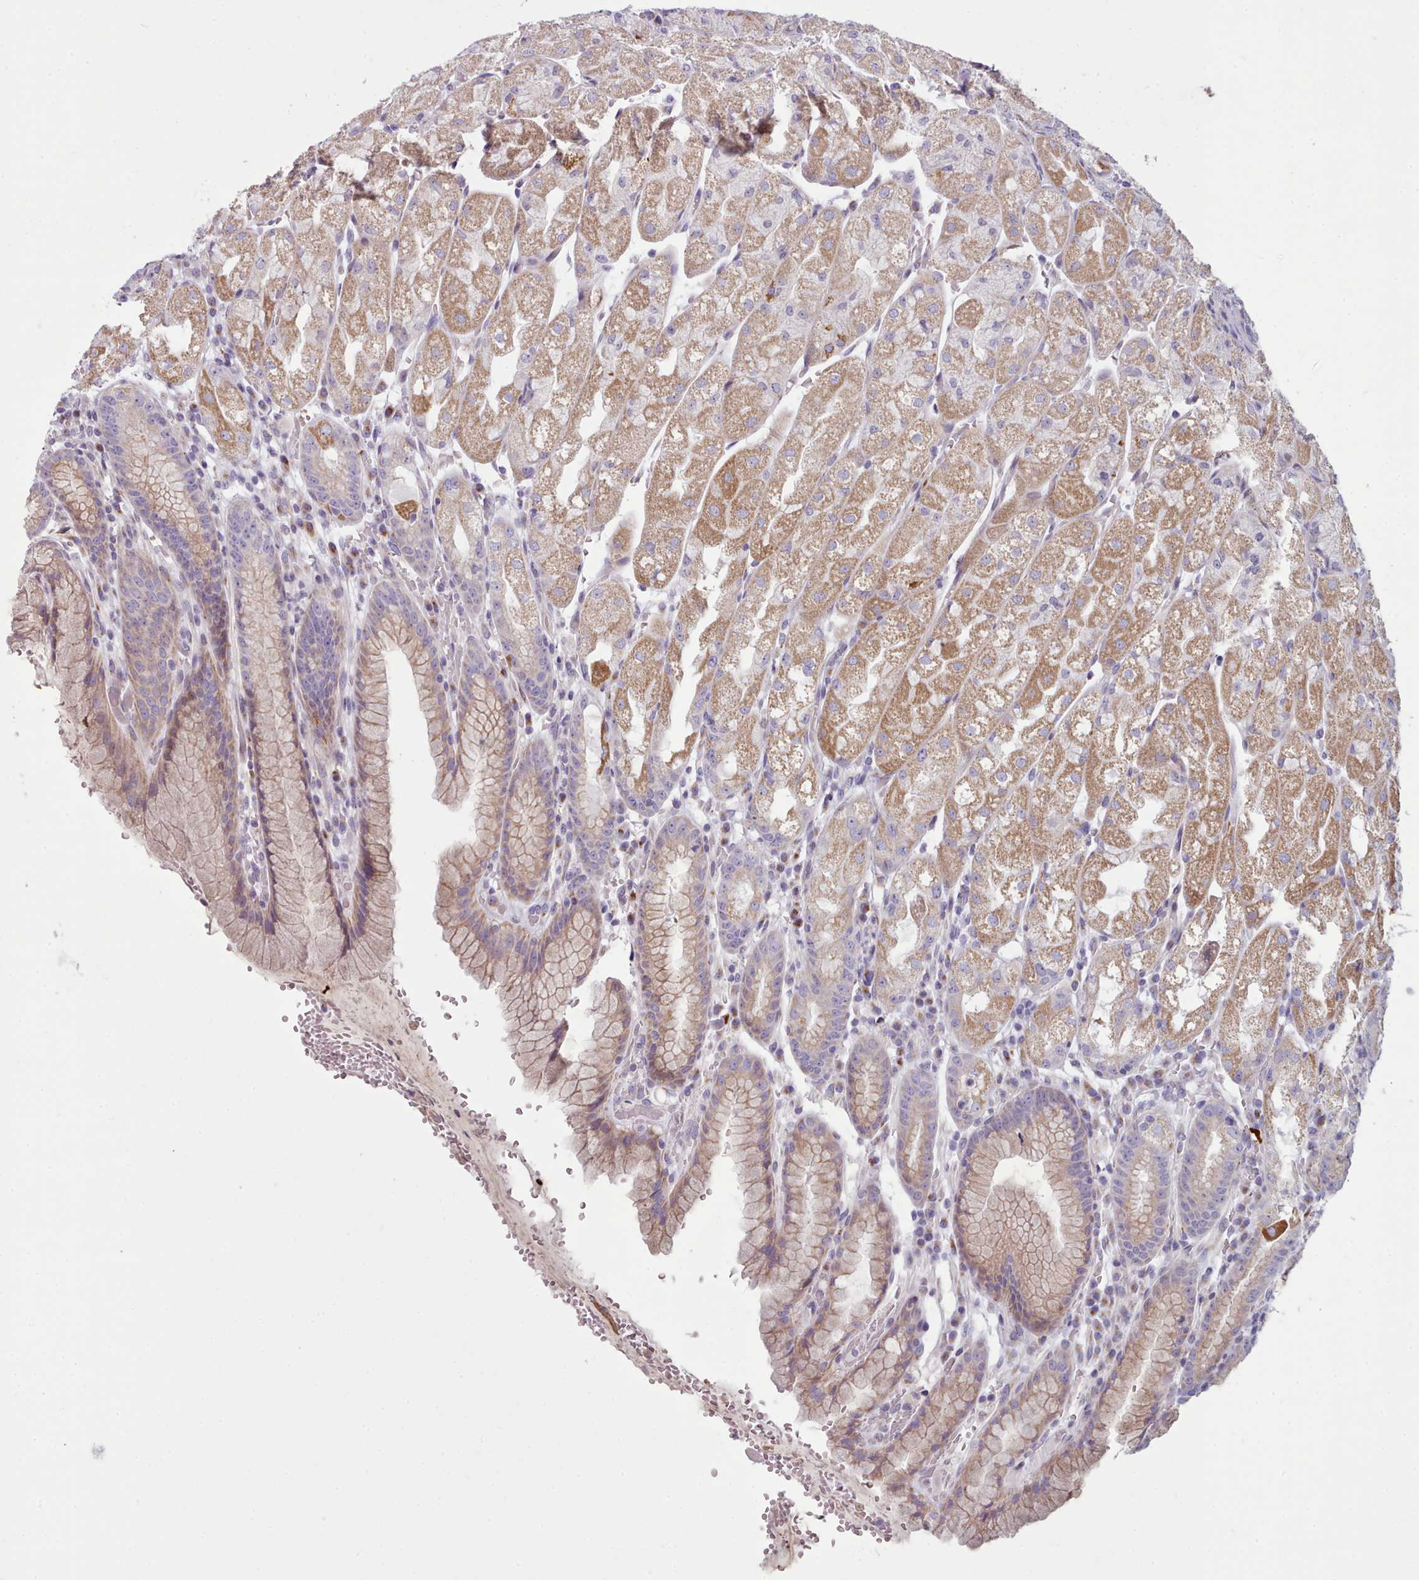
{"staining": {"intensity": "moderate", "quantity": ">75%", "location": "cytoplasmic/membranous"}, "tissue": "stomach", "cell_type": "Glandular cells", "image_type": "normal", "snomed": [{"axis": "morphology", "description": "Normal tissue, NOS"}, {"axis": "topography", "description": "Stomach, upper"}], "caption": "This histopathology image reveals normal stomach stained with immunohistochemistry (IHC) to label a protein in brown. The cytoplasmic/membranous of glandular cells show moderate positivity for the protein. Nuclei are counter-stained blue.", "gene": "SLC52A3", "patient": {"sex": "male", "age": 52}}